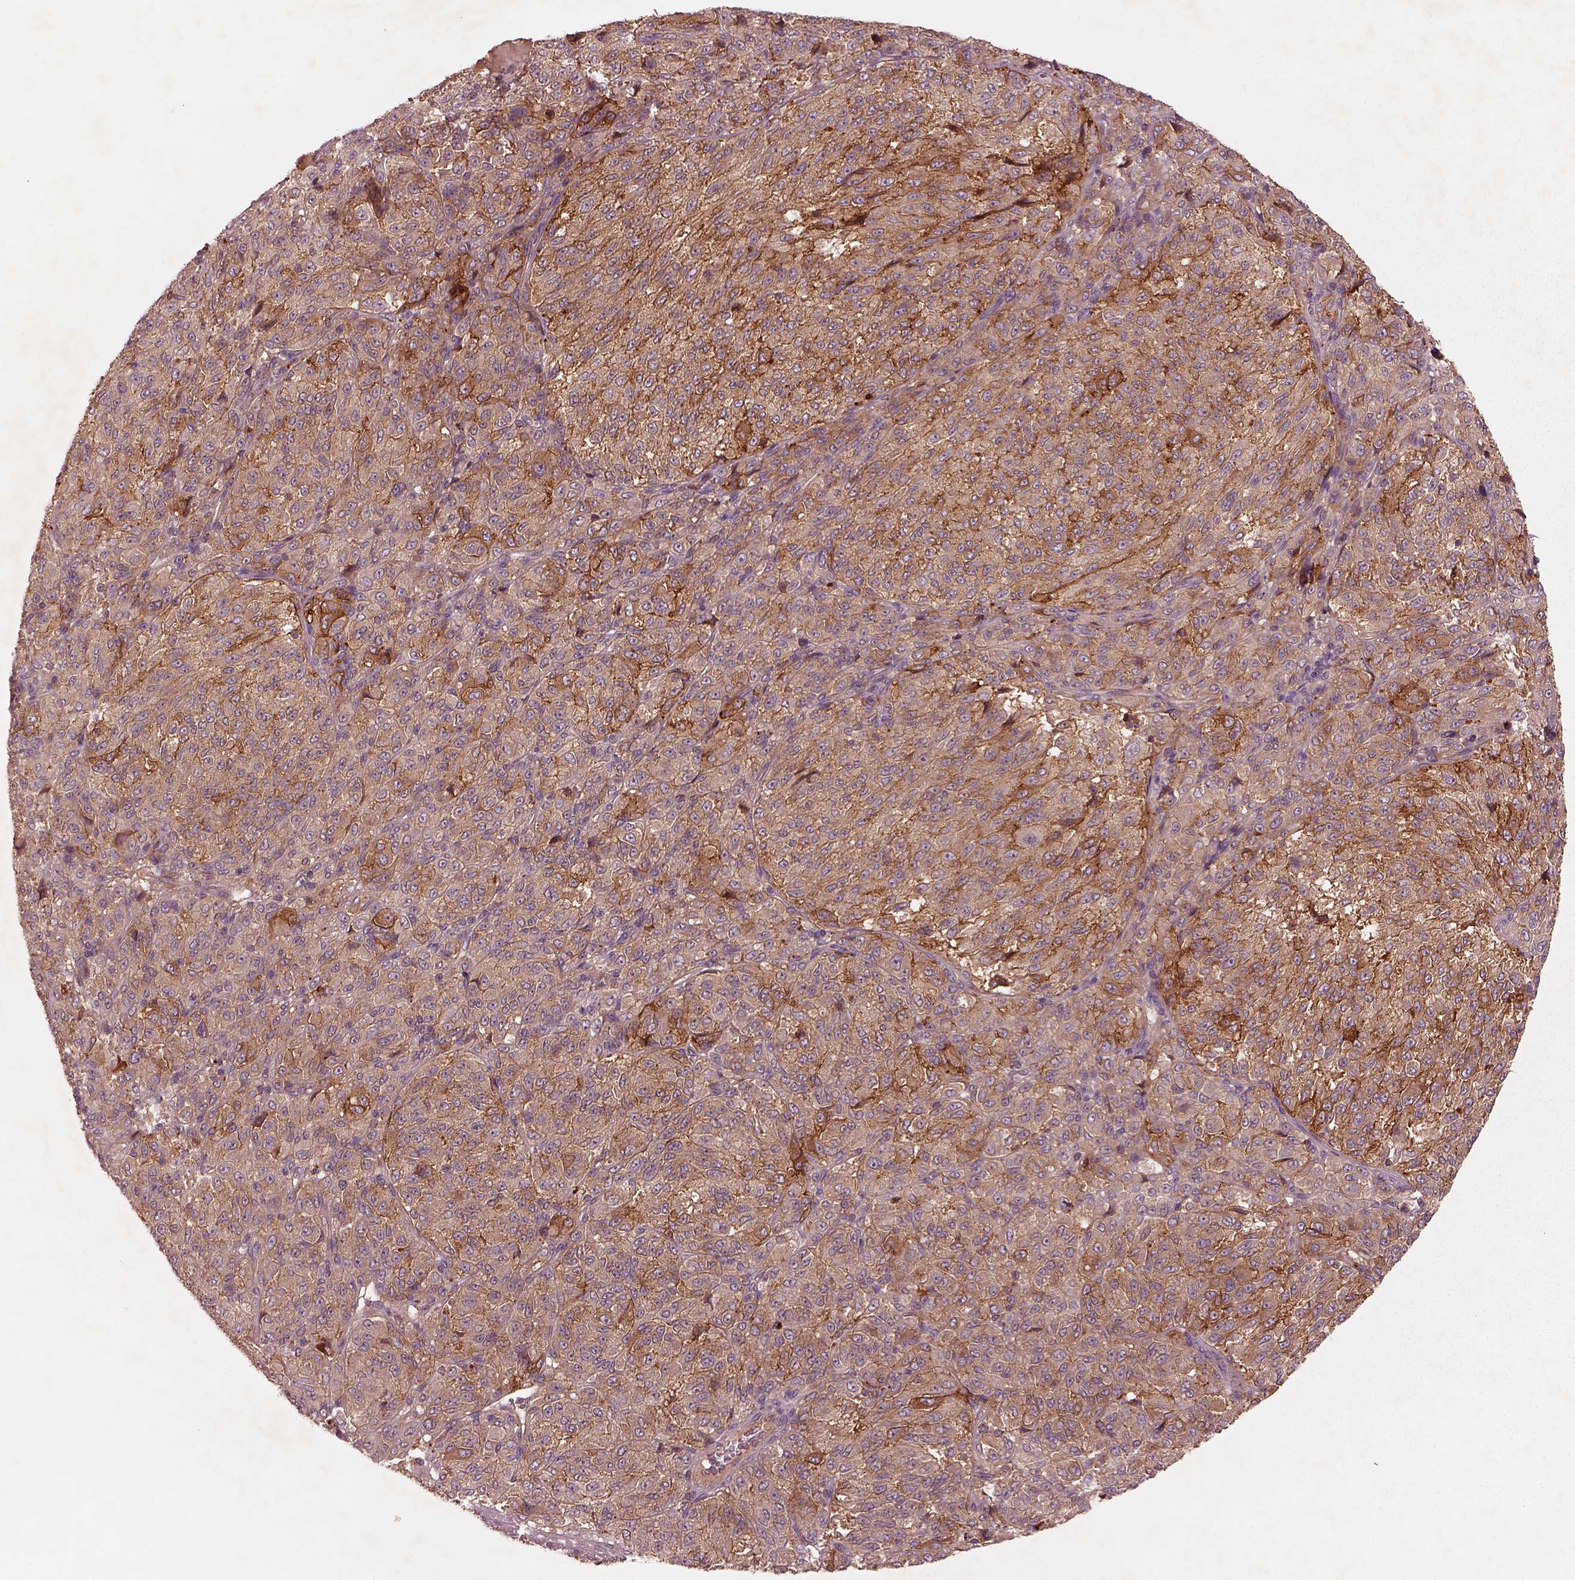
{"staining": {"intensity": "strong", "quantity": ">75%", "location": "cytoplasmic/membranous"}, "tissue": "melanoma", "cell_type": "Tumor cells", "image_type": "cancer", "snomed": [{"axis": "morphology", "description": "Malignant melanoma, Metastatic site"}, {"axis": "topography", "description": "Brain"}], "caption": "Melanoma was stained to show a protein in brown. There is high levels of strong cytoplasmic/membranous expression in approximately >75% of tumor cells. (Stains: DAB (3,3'-diaminobenzidine) in brown, nuclei in blue, Microscopy: brightfield microscopy at high magnification).", "gene": "FAM234A", "patient": {"sex": "female", "age": 56}}